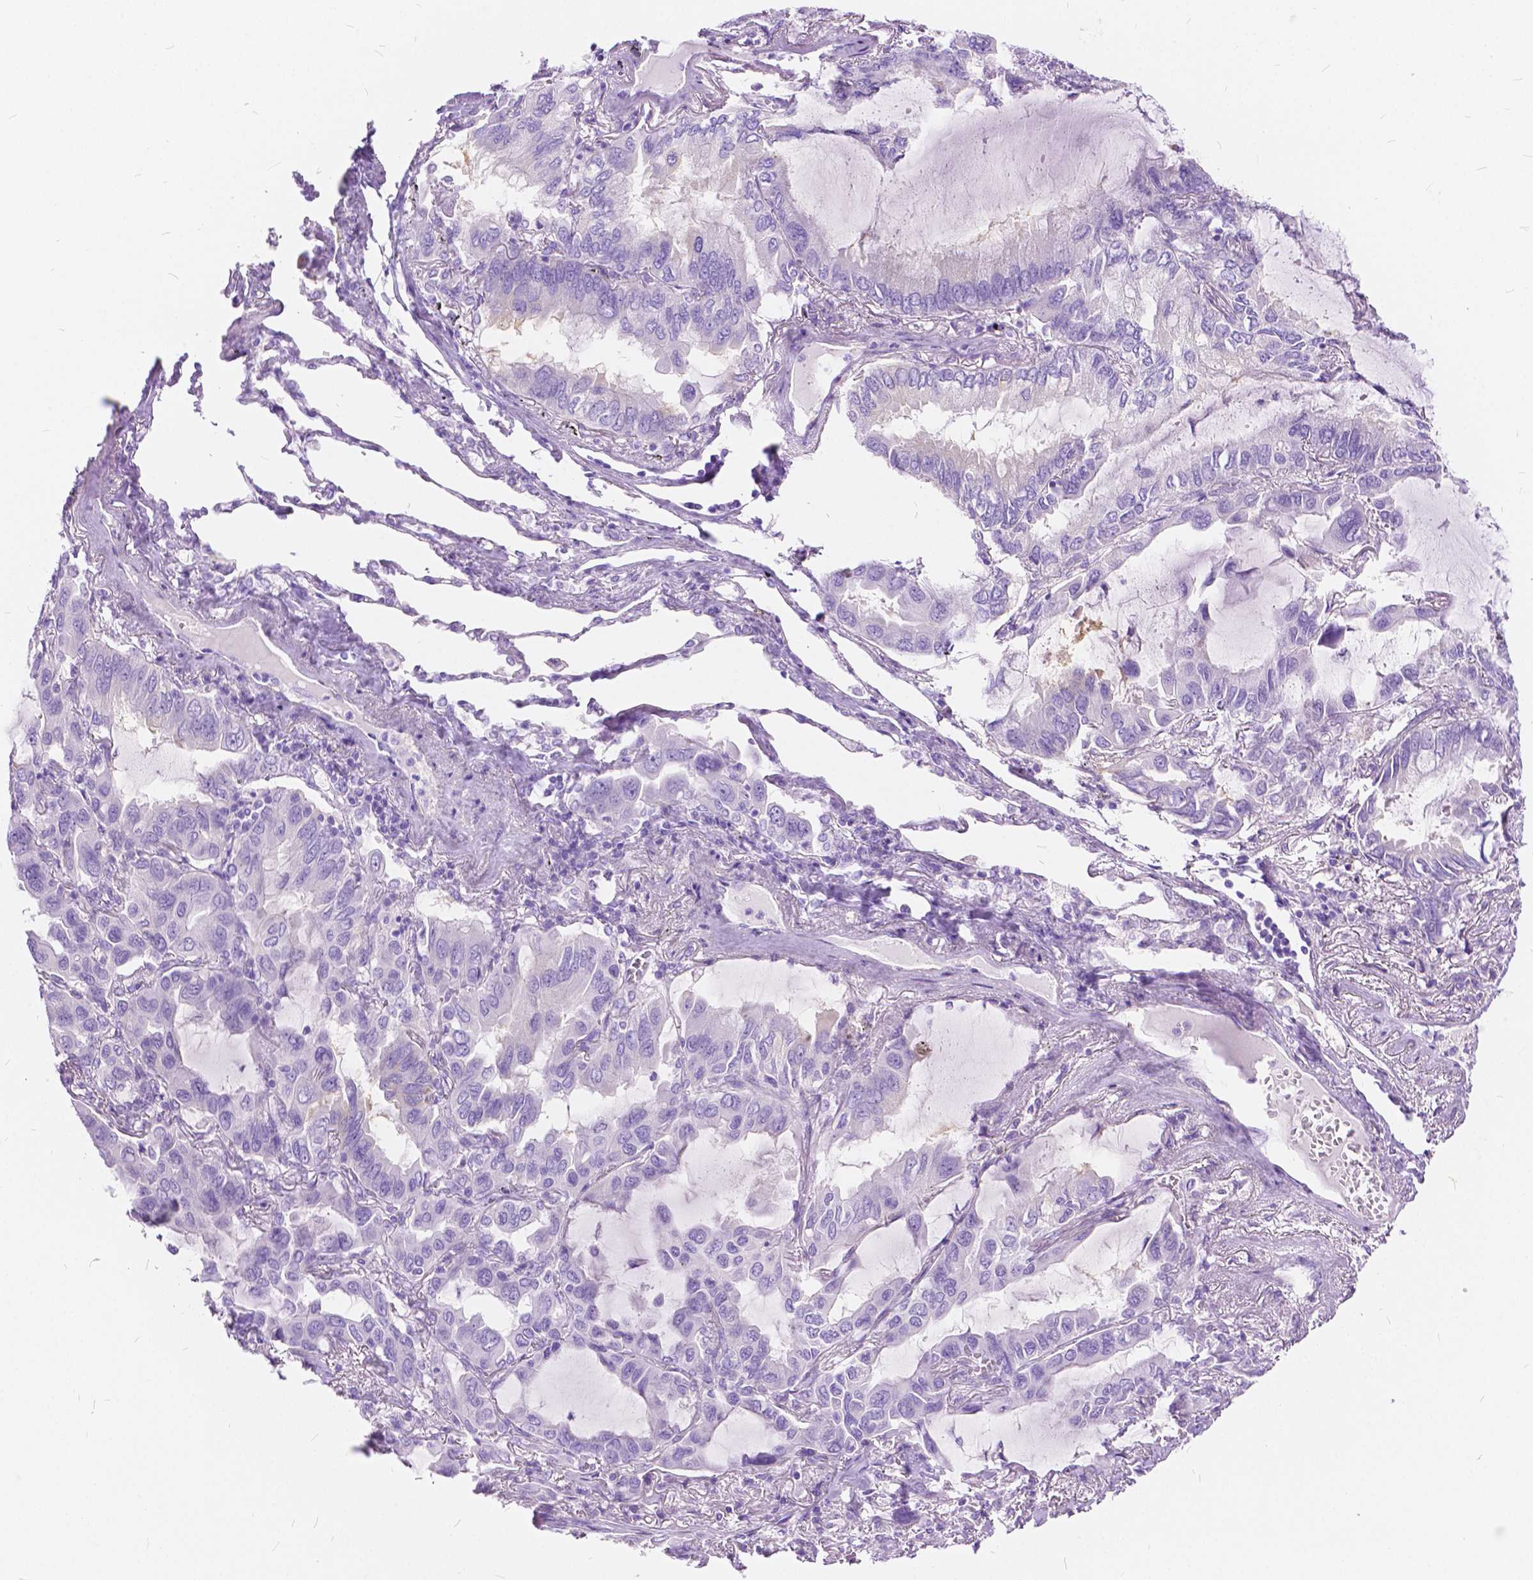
{"staining": {"intensity": "negative", "quantity": "none", "location": "none"}, "tissue": "lung cancer", "cell_type": "Tumor cells", "image_type": "cancer", "snomed": [{"axis": "morphology", "description": "Adenocarcinoma, NOS"}, {"axis": "topography", "description": "Lung"}], "caption": "The image reveals no significant expression in tumor cells of lung cancer (adenocarcinoma).", "gene": "CHRM1", "patient": {"sex": "male", "age": 64}}